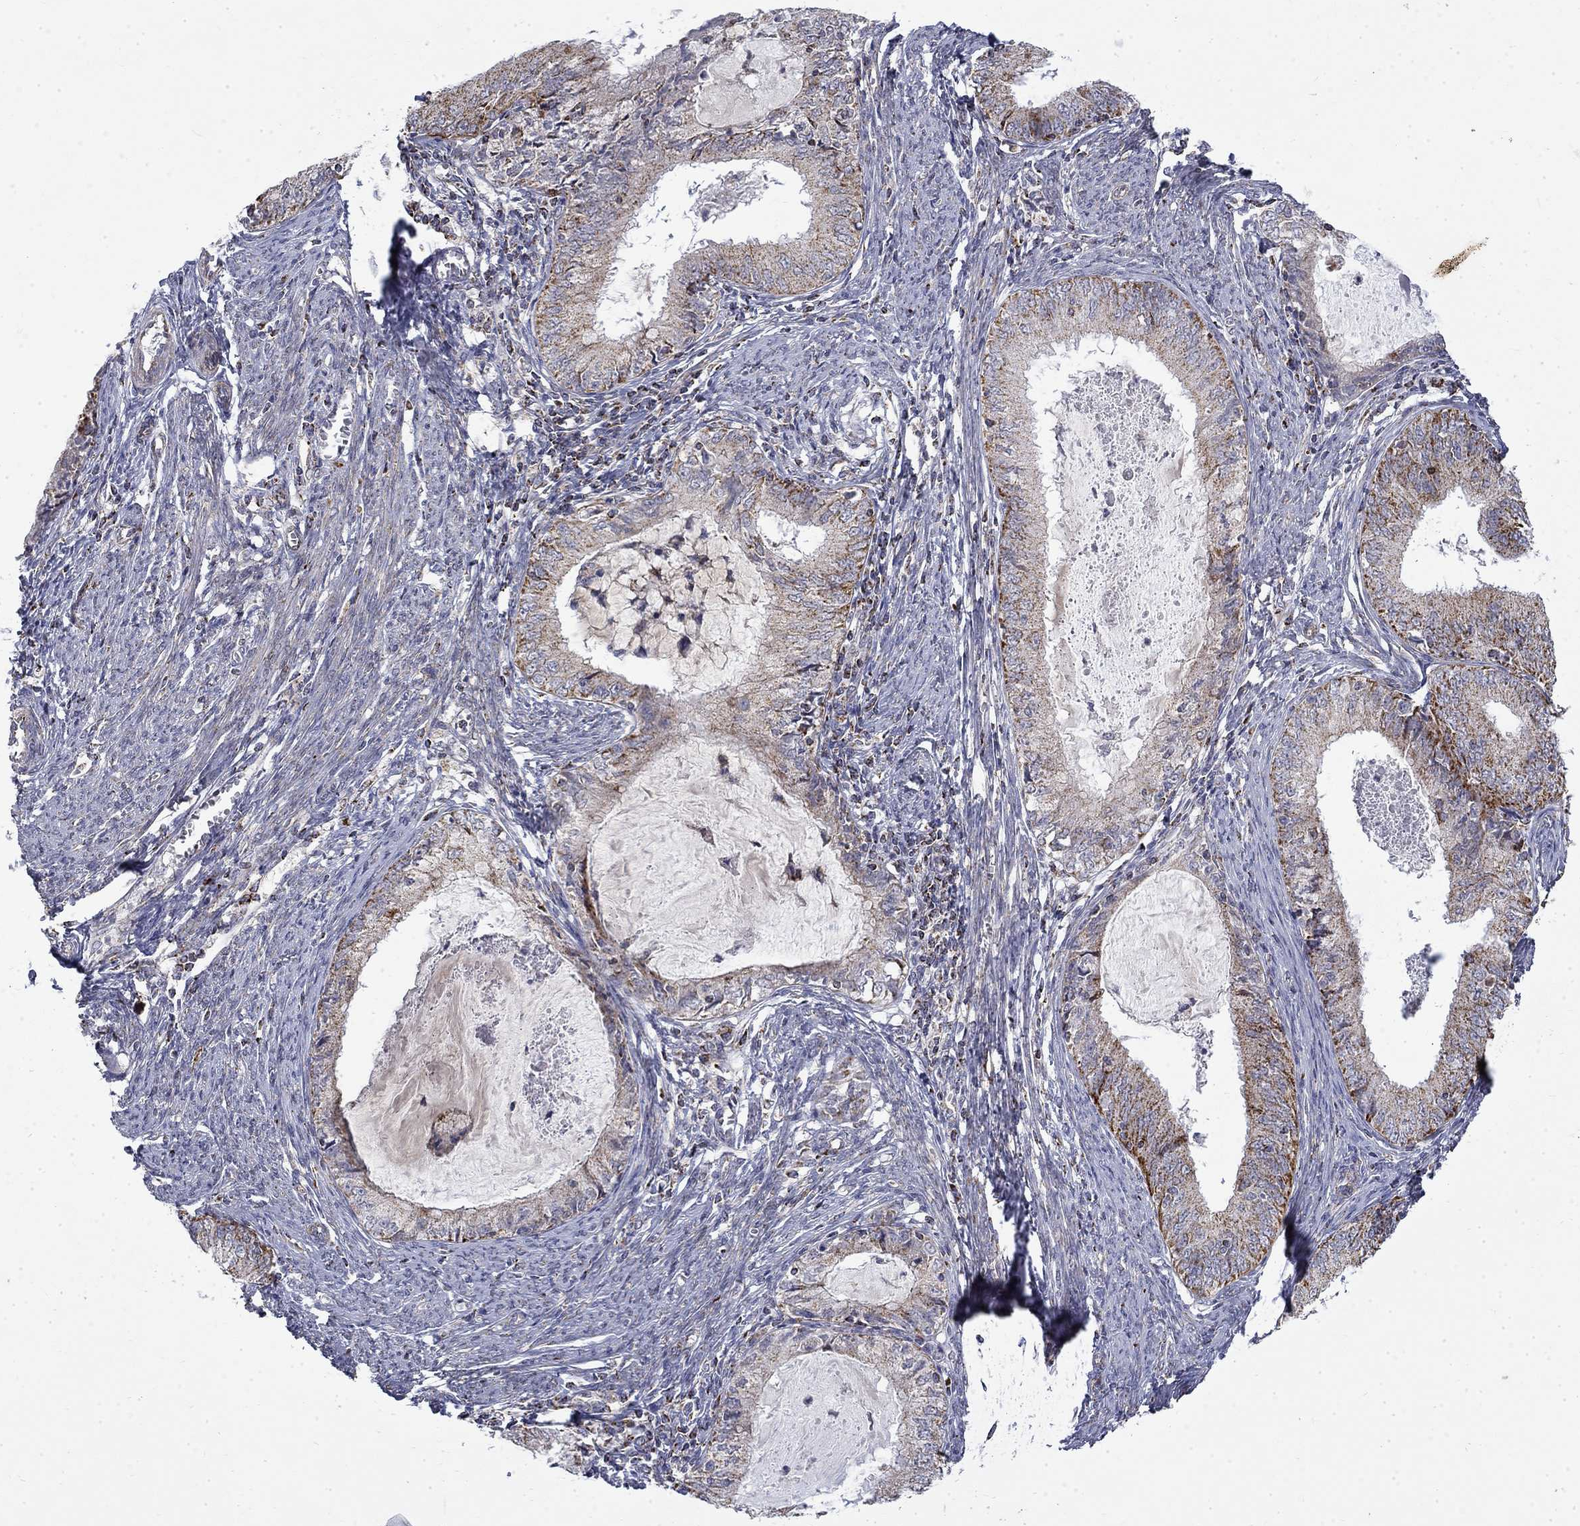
{"staining": {"intensity": "moderate", "quantity": "<25%", "location": "cytoplasmic/membranous"}, "tissue": "endometrial cancer", "cell_type": "Tumor cells", "image_type": "cancer", "snomed": [{"axis": "morphology", "description": "Adenocarcinoma, NOS"}, {"axis": "topography", "description": "Endometrium"}], "caption": "Immunohistochemistry (IHC) (DAB (3,3'-diaminobenzidine)) staining of human adenocarcinoma (endometrial) exhibits moderate cytoplasmic/membranous protein staining in approximately <25% of tumor cells. Nuclei are stained in blue.", "gene": "PCBP3", "patient": {"sex": "female", "age": 57}}